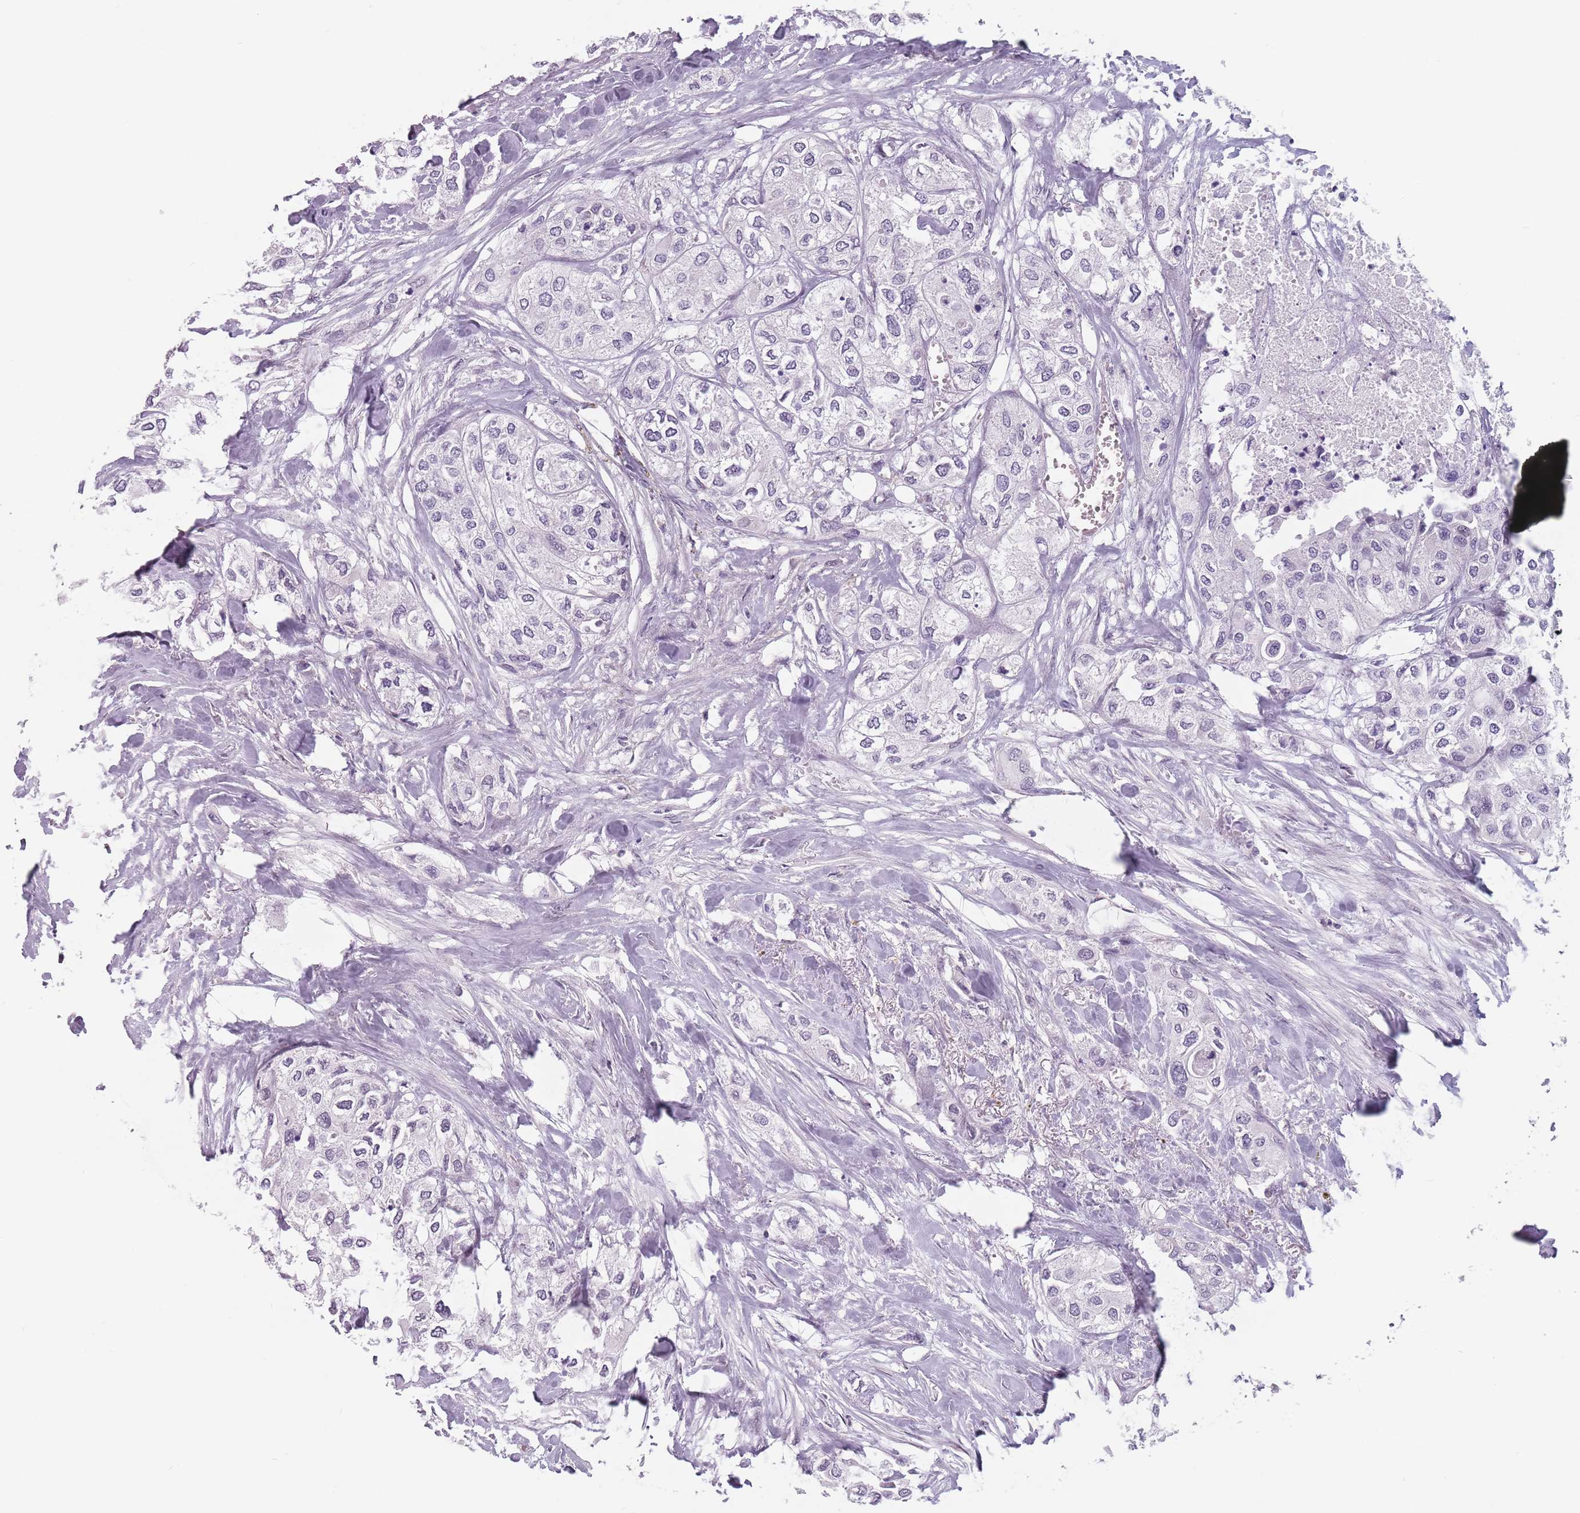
{"staining": {"intensity": "negative", "quantity": "none", "location": "none"}, "tissue": "urothelial cancer", "cell_type": "Tumor cells", "image_type": "cancer", "snomed": [{"axis": "morphology", "description": "Urothelial carcinoma, High grade"}, {"axis": "topography", "description": "Urinary bladder"}], "caption": "An immunohistochemistry (IHC) photomicrograph of urothelial cancer is shown. There is no staining in tumor cells of urothelial cancer.", "gene": "PTCHD1", "patient": {"sex": "male", "age": 64}}